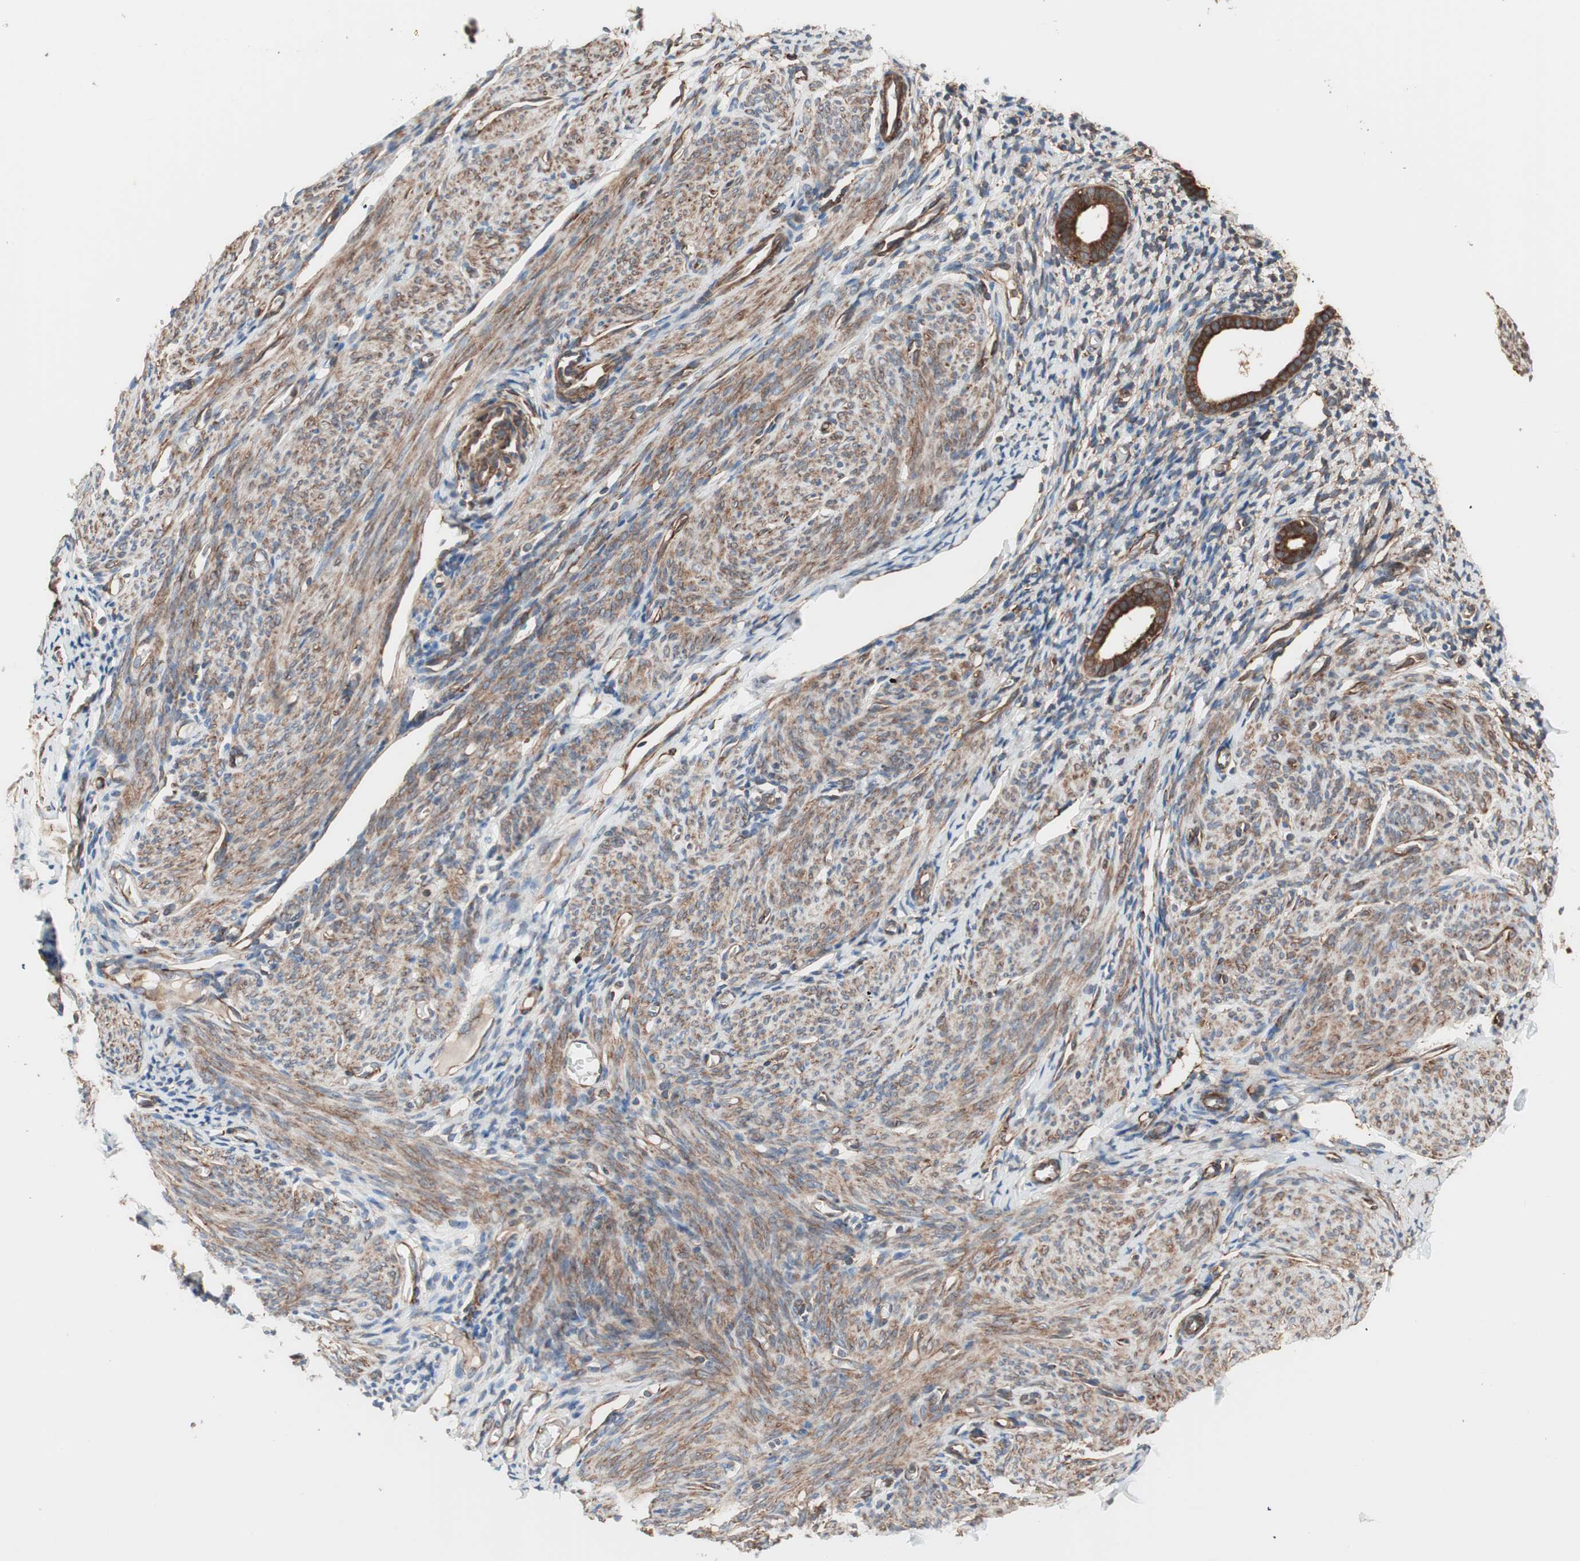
{"staining": {"intensity": "moderate", "quantity": ">75%", "location": "cytoplasmic/membranous"}, "tissue": "endometrium", "cell_type": "Cells in endometrial stroma", "image_type": "normal", "snomed": [{"axis": "morphology", "description": "Normal tissue, NOS"}, {"axis": "topography", "description": "Endometrium"}], "caption": "Endometrium stained with immunohistochemistry demonstrates moderate cytoplasmic/membranous expression in approximately >75% of cells in endometrial stroma. (DAB IHC, brown staining for protein, blue staining for nuclei).", "gene": "GPSM2", "patient": {"sex": "female", "age": 61}}